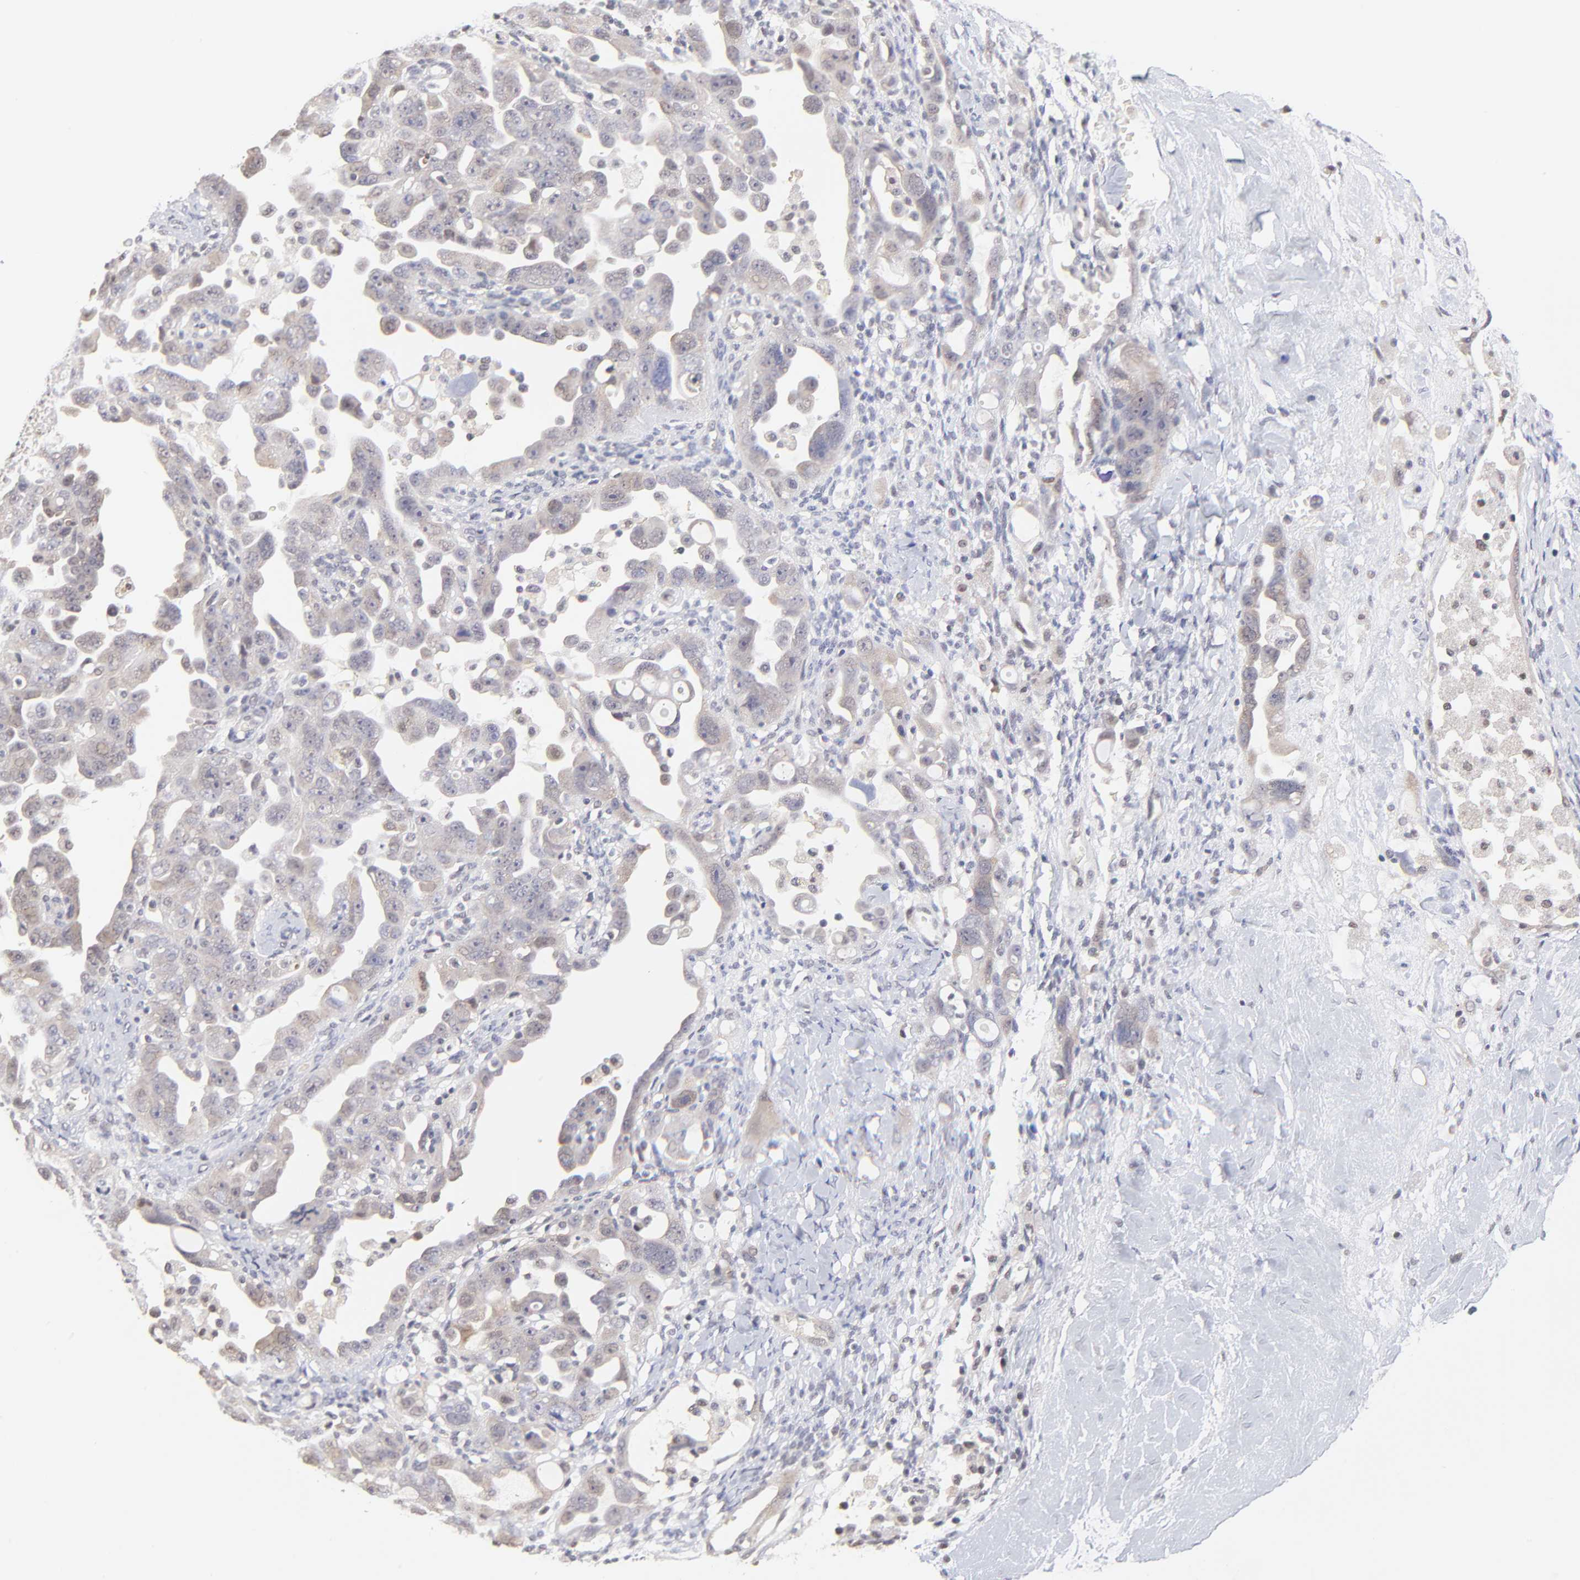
{"staining": {"intensity": "negative", "quantity": "none", "location": "none"}, "tissue": "ovarian cancer", "cell_type": "Tumor cells", "image_type": "cancer", "snomed": [{"axis": "morphology", "description": "Cystadenocarcinoma, serous, NOS"}, {"axis": "topography", "description": "Ovary"}], "caption": "A micrograph of ovarian cancer (serous cystadenocarcinoma) stained for a protein exhibits no brown staining in tumor cells. The staining was performed using DAB to visualize the protein expression in brown, while the nuclei were stained in blue with hematoxylin (Magnification: 20x).", "gene": "PSMC4", "patient": {"sex": "female", "age": 66}}